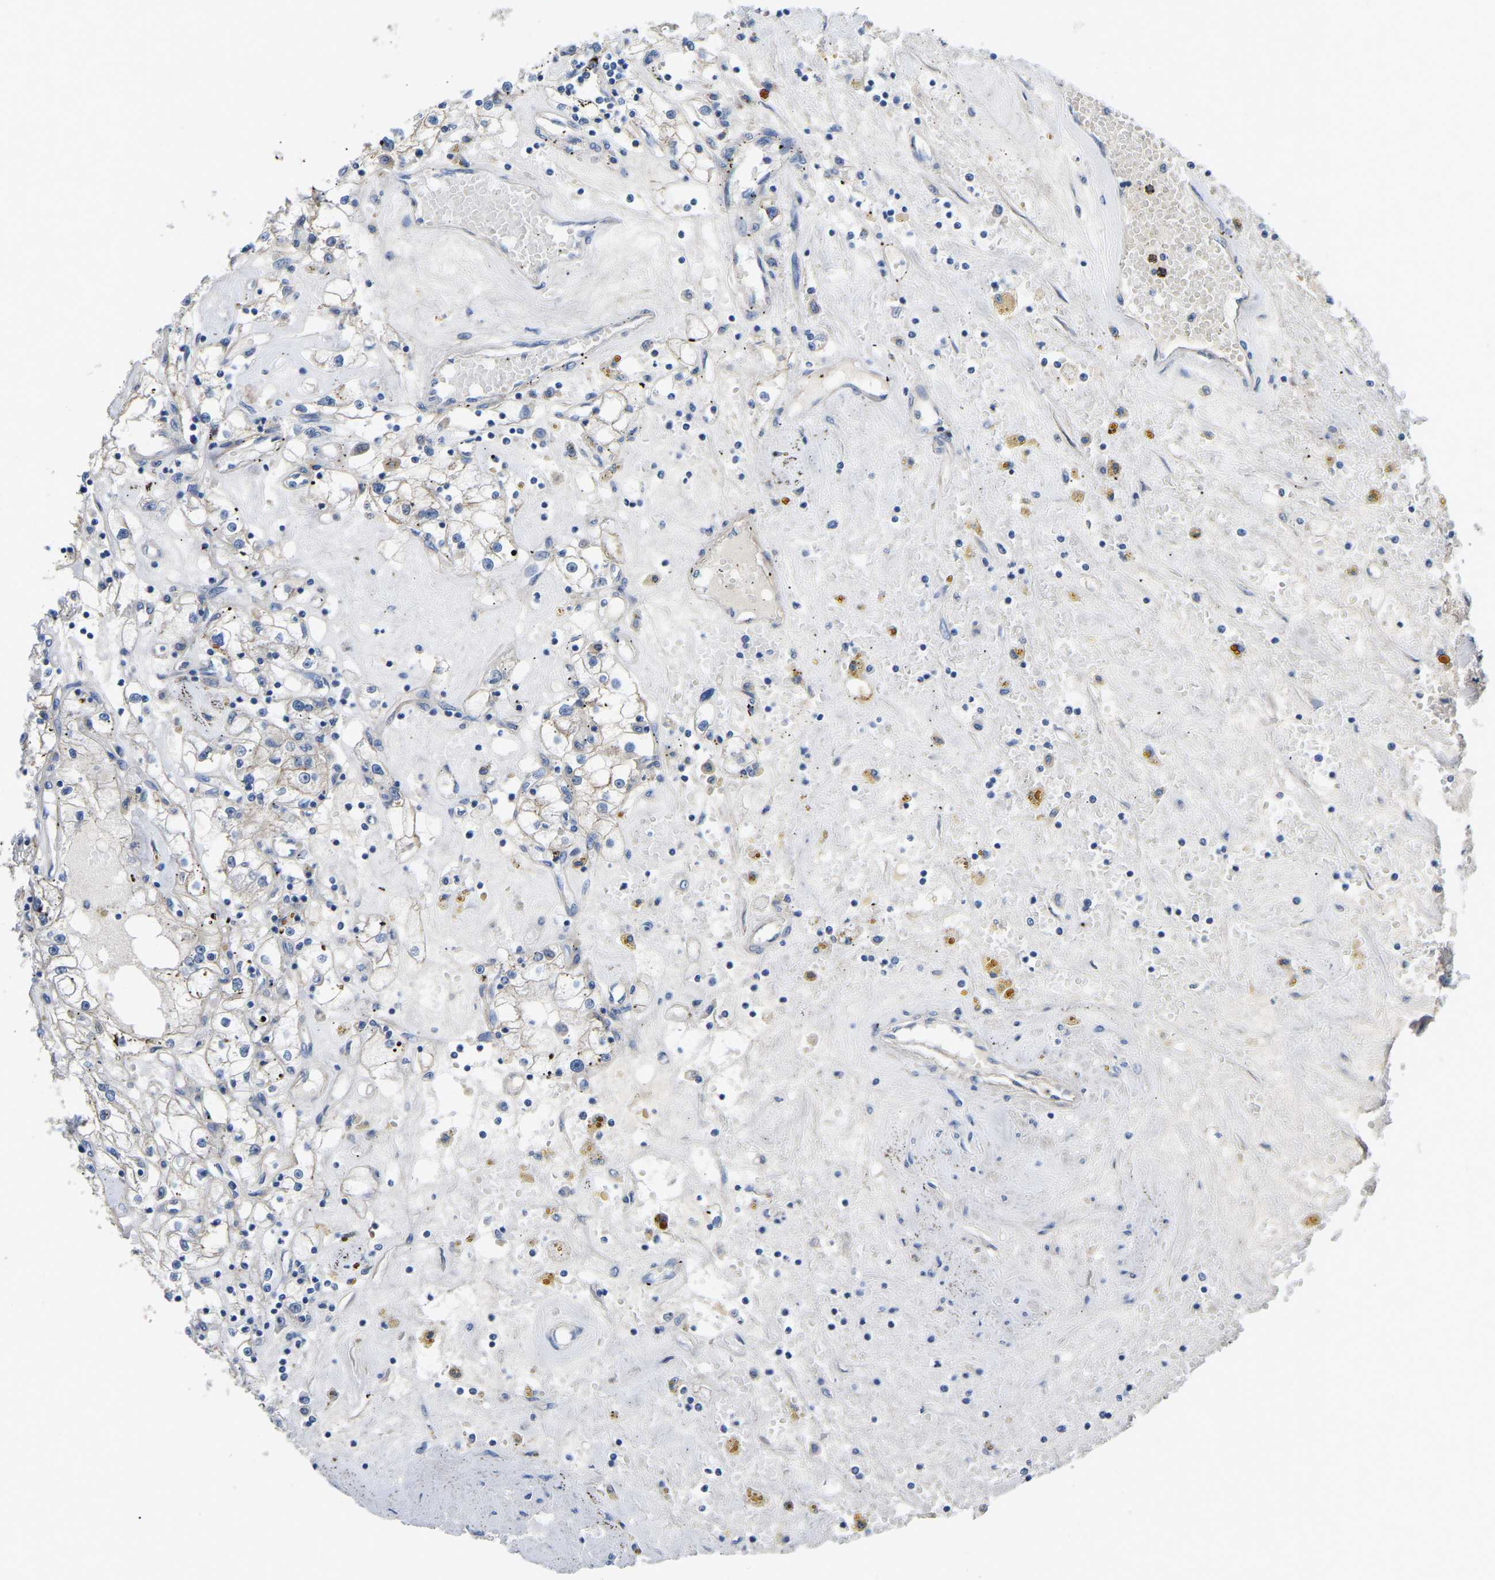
{"staining": {"intensity": "negative", "quantity": "none", "location": "none"}, "tissue": "renal cancer", "cell_type": "Tumor cells", "image_type": "cancer", "snomed": [{"axis": "morphology", "description": "Adenocarcinoma, NOS"}, {"axis": "topography", "description": "Kidney"}], "caption": "A high-resolution image shows immunohistochemistry staining of renal cancer, which reveals no significant expression in tumor cells. (DAB (3,3'-diaminobenzidine) immunohistochemistry (IHC) visualized using brightfield microscopy, high magnification).", "gene": "HIGD2B", "patient": {"sex": "male", "age": 56}}